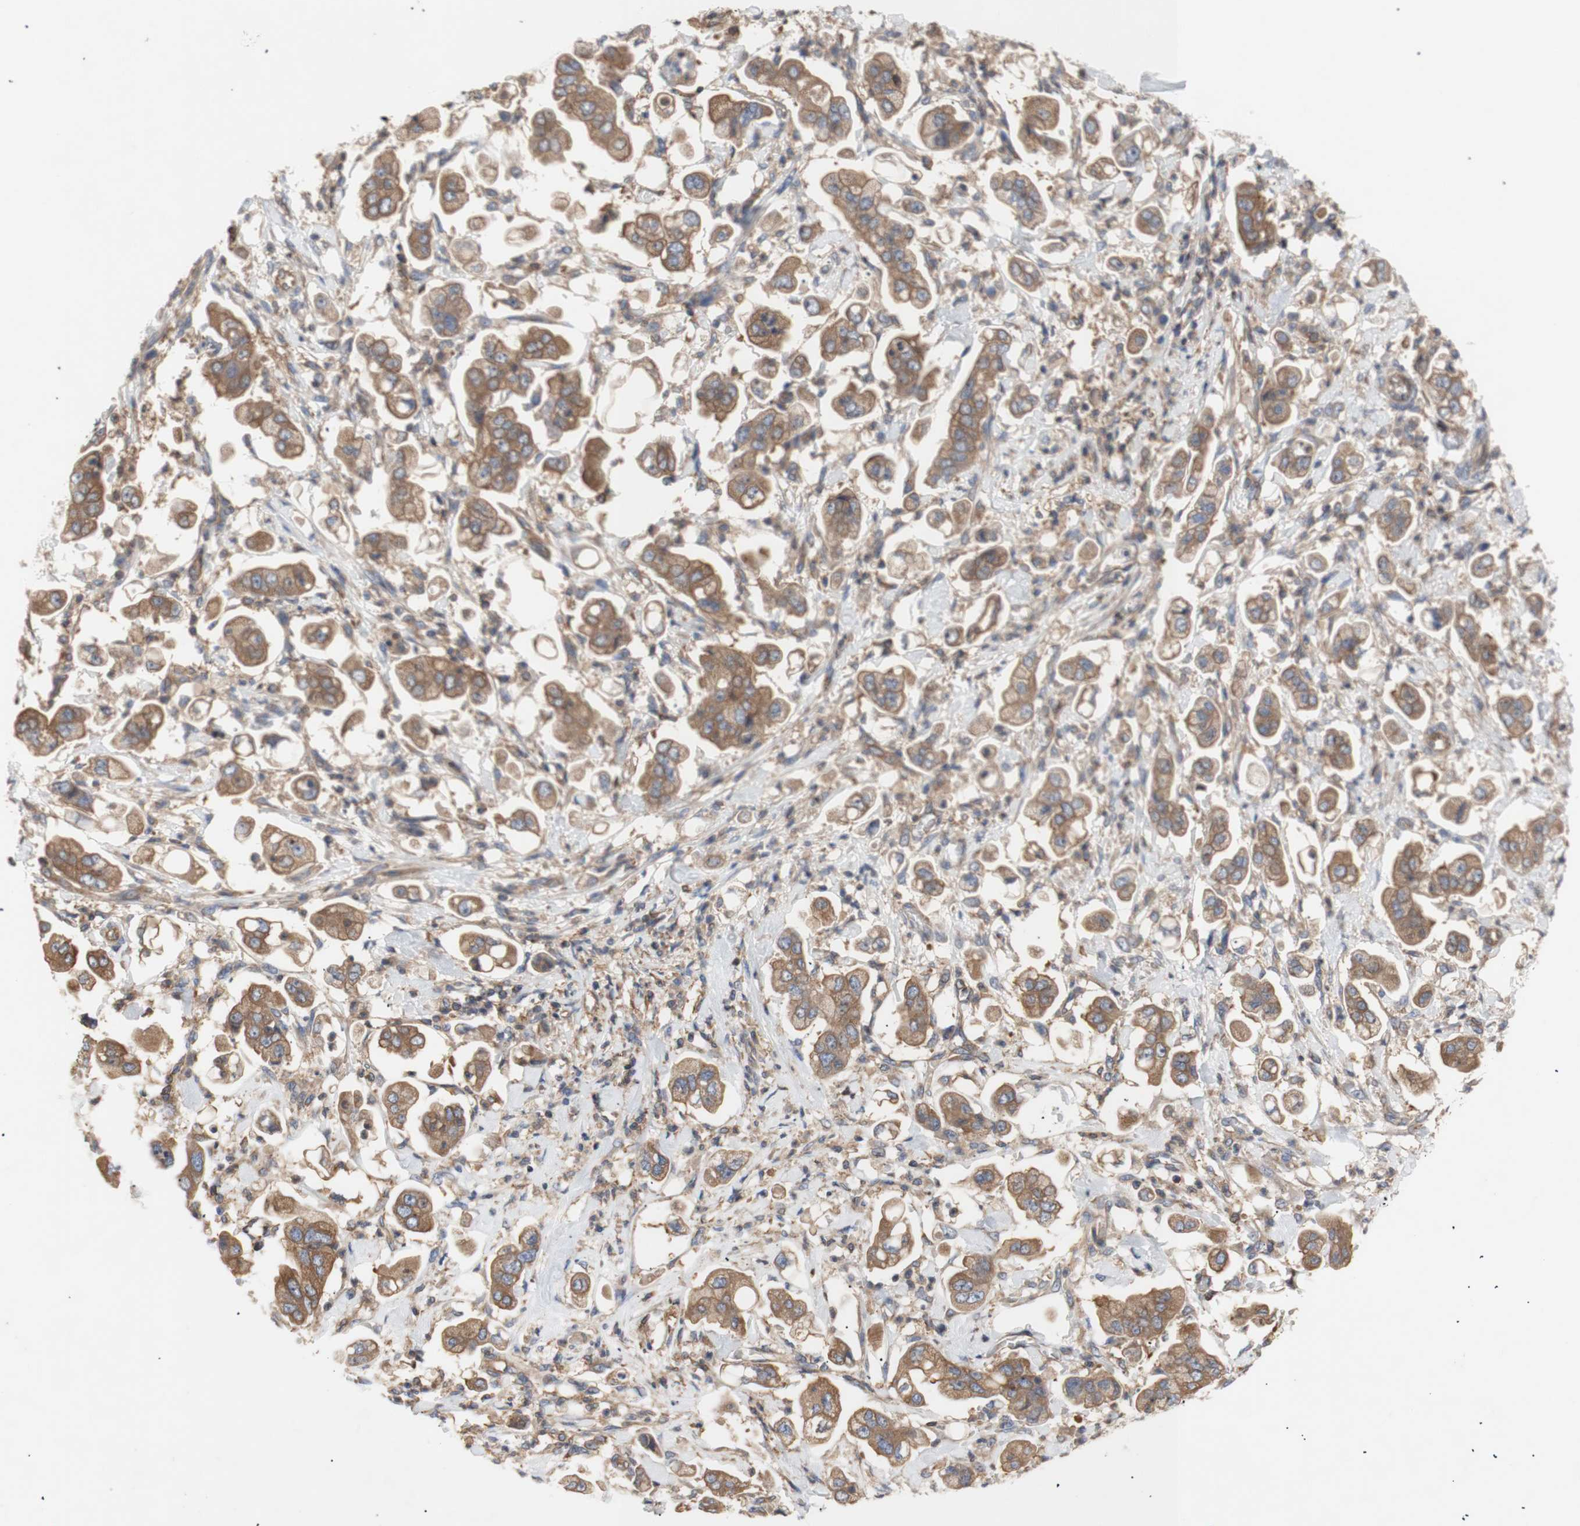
{"staining": {"intensity": "moderate", "quantity": ">75%", "location": "cytoplasmic/membranous"}, "tissue": "stomach cancer", "cell_type": "Tumor cells", "image_type": "cancer", "snomed": [{"axis": "morphology", "description": "Adenocarcinoma, NOS"}, {"axis": "topography", "description": "Stomach"}], "caption": "Stomach cancer stained for a protein (brown) demonstrates moderate cytoplasmic/membranous positive positivity in approximately >75% of tumor cells.", "gene": "IKBKG", "patient": {"sex": "male", "age": 62}}